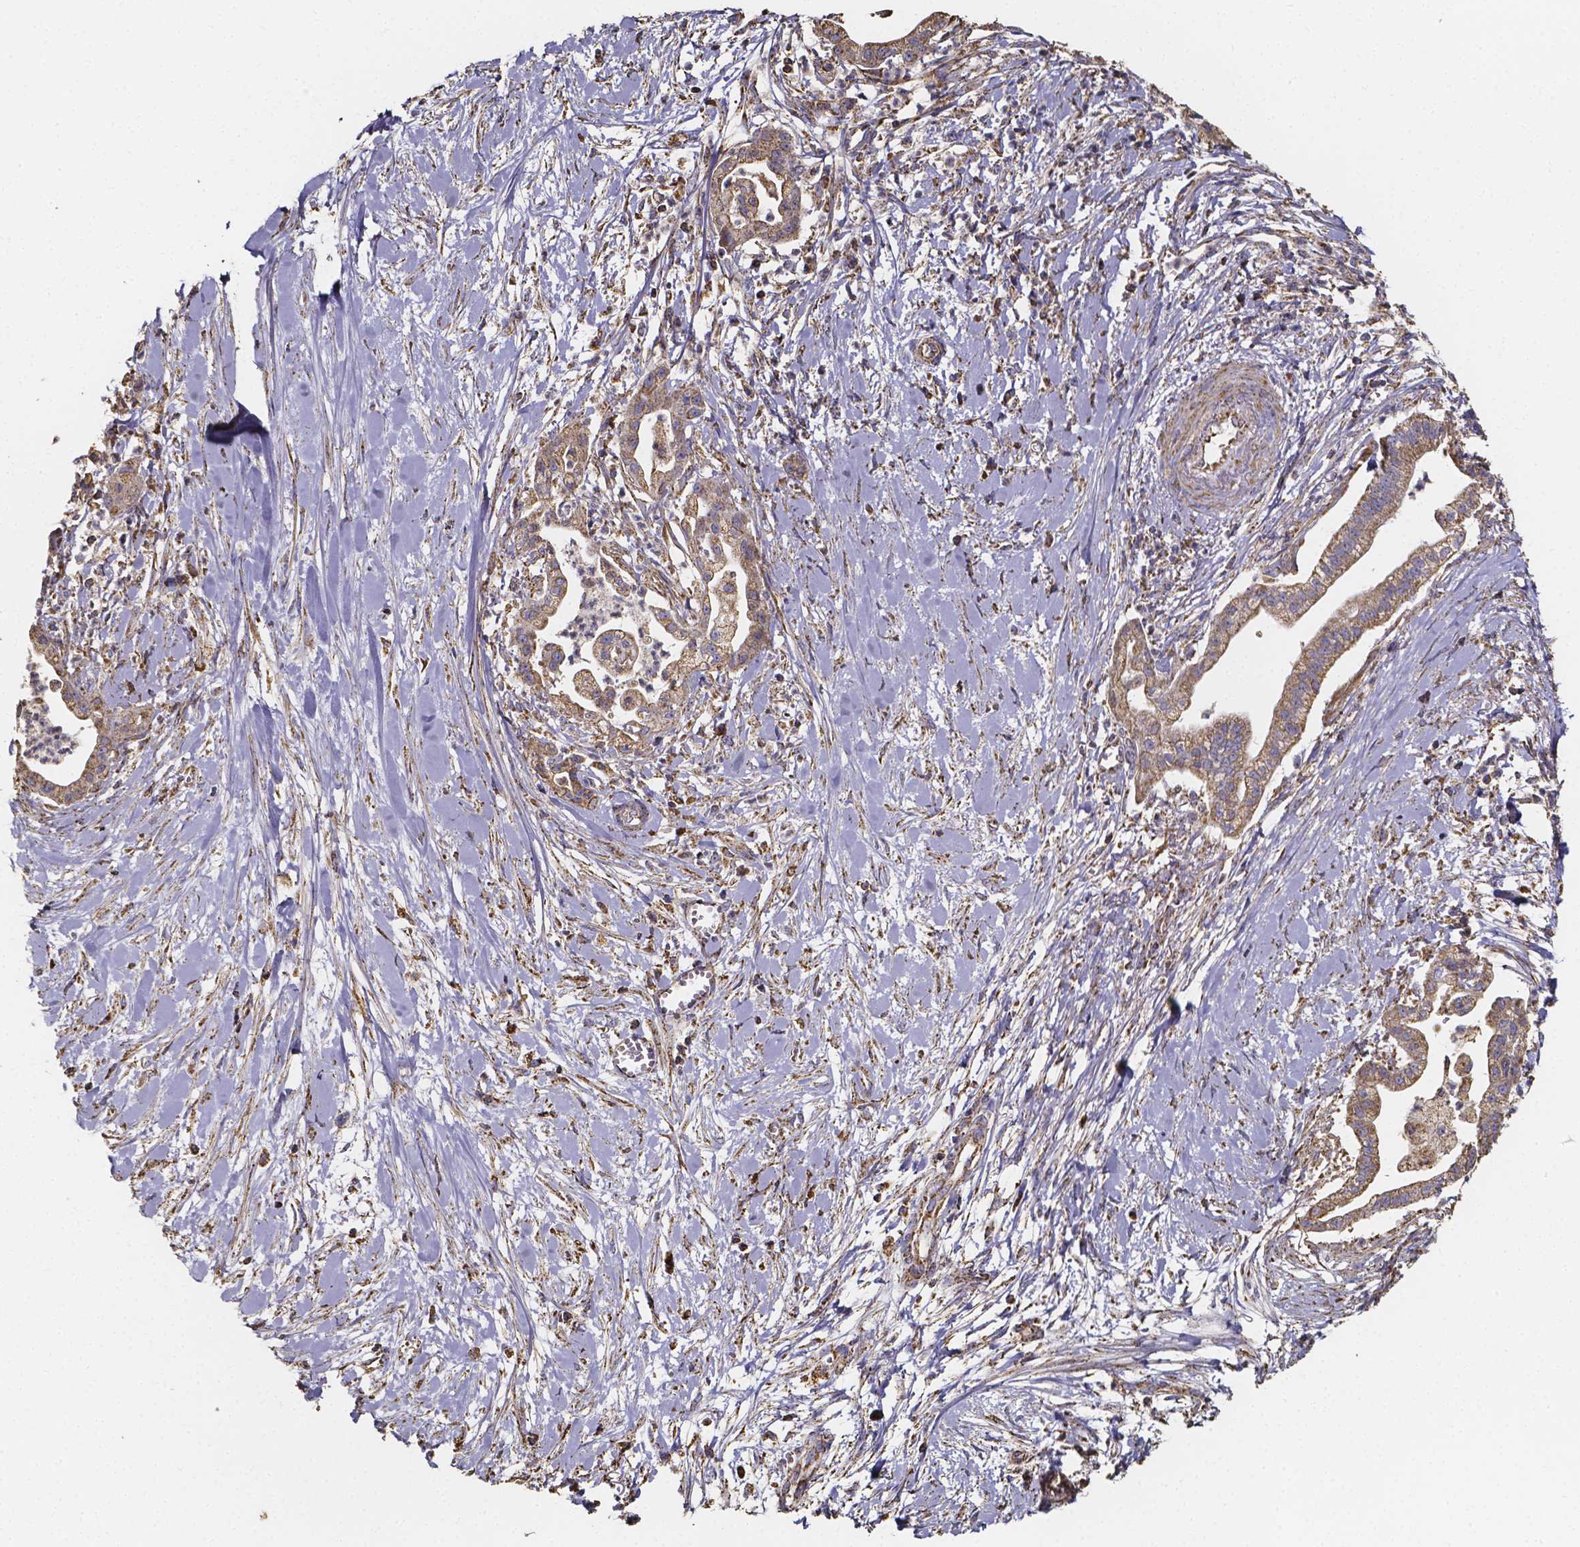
{"staining": {"intensity": "moderate", "quantity": ">75%", "location": "cytoplasmic/membranous"}, "tissue": "pancreatic cancer", "cell_type": "Tumor cells", "image_type": "cancer", "snomed": [{"axis": "morphology", "description": "Normal tissue, NOS"}, {"axis": "morphology", "description": "Adenocarcinoma, NOS"}, {"axis": "topography", "description": "Lymph node"}, {"axis": "topography", "description": "Pancreas"}], "caption": "Immunohistochemical staining of pancreatic adenocarcinoma exhibits medium levels of moderate cytoplasmic/membranous positivity in about >75% of tumor cells. The protein of interest is shown in brown color, while the nuclei are stained blue.", "gene": "SLC35D2", "patient": {"sex": "female", "age": 58}}